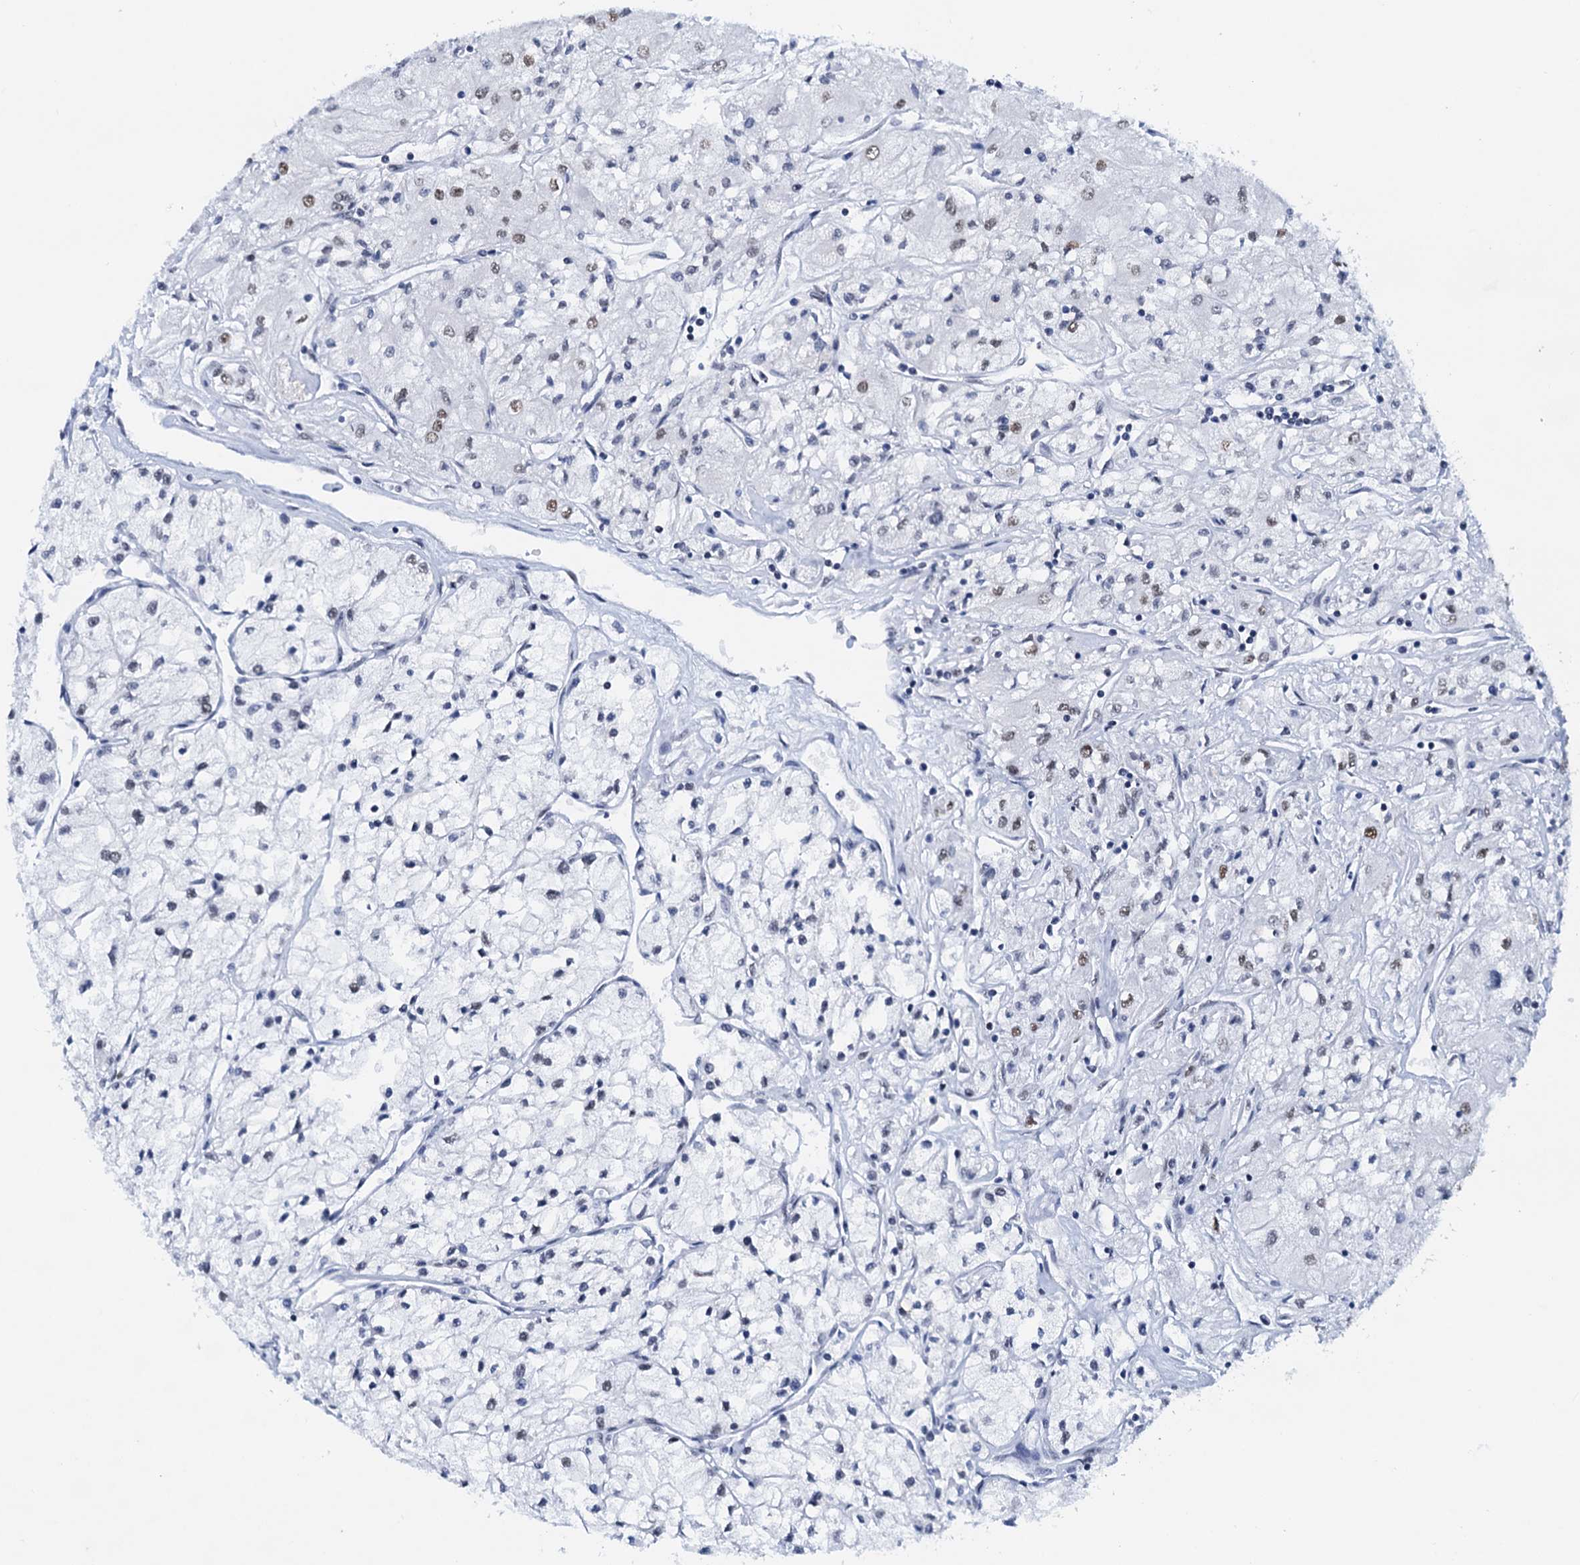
{"staining": {"intensity": "weak", "quantity": "<25%", "location": "nuclear"}, "tissue": "renal cancer", "cell_type": "Tumor cells", "image_type": "cancer", "snomed": [{"axis": "morphology", "description": "Adenocarcinoma, NOS"}, {"axis": "topography", "description": "Kidney"}], "caption": "Immunohistochemistry (IHC) histopathology image of neoplastic tissue: adenocarcinoma (renal) stained with DAB (3,3'-diaminobenzidine) shows no significant protein positivity in tumor cells. (DAB IHC with hematoxylin counter stain).", "gene": "SLTM", "patient": {"sex": "male", "age": 80}}